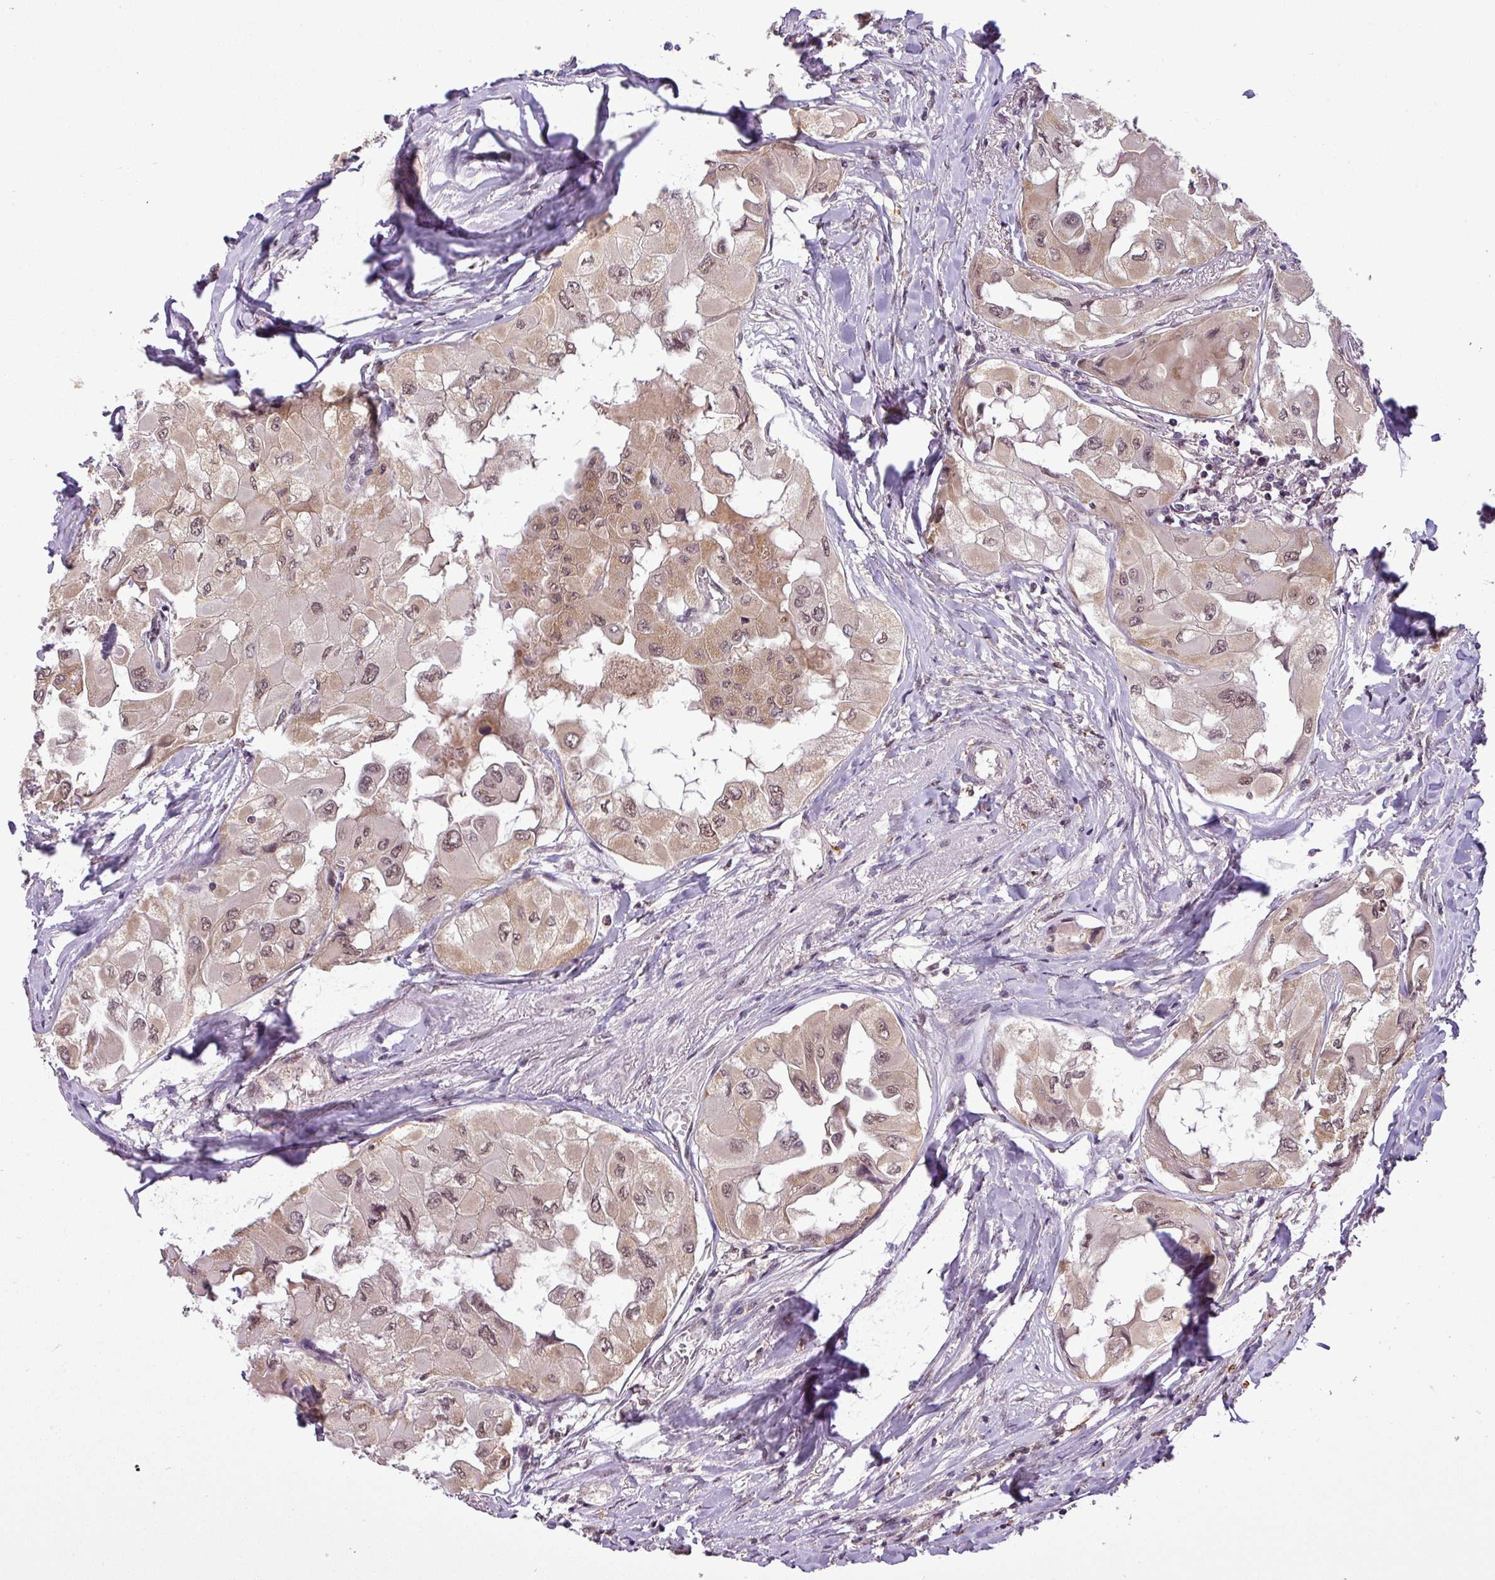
{"staining": {"intensity": "moderate", "quantity": ">75%", "location": "cytoplasmic/membranous,nuclear"}, "tissue": "thyroid cancer", "cell_type": "Tumor cells", "image_type": "cancer", "snomed": [{"axis": "morphology", "description": "Normal tissue, NOS"}, {"axis": "morphology", "description": "Papillary adenocarcinoma, NOS"}, {"axis": "topography", "description": "Thyroid gland"}], "caption": "An image showing moderate cytoplasmic/membranous and nuclear positivity in about >75% of tumor cells in thyroid papillary adenocarcinoma, as visualized by brown immunohistochemical staining.", "gene": "MFHAS1", "patient": {"sex": "female", "age": 59}}